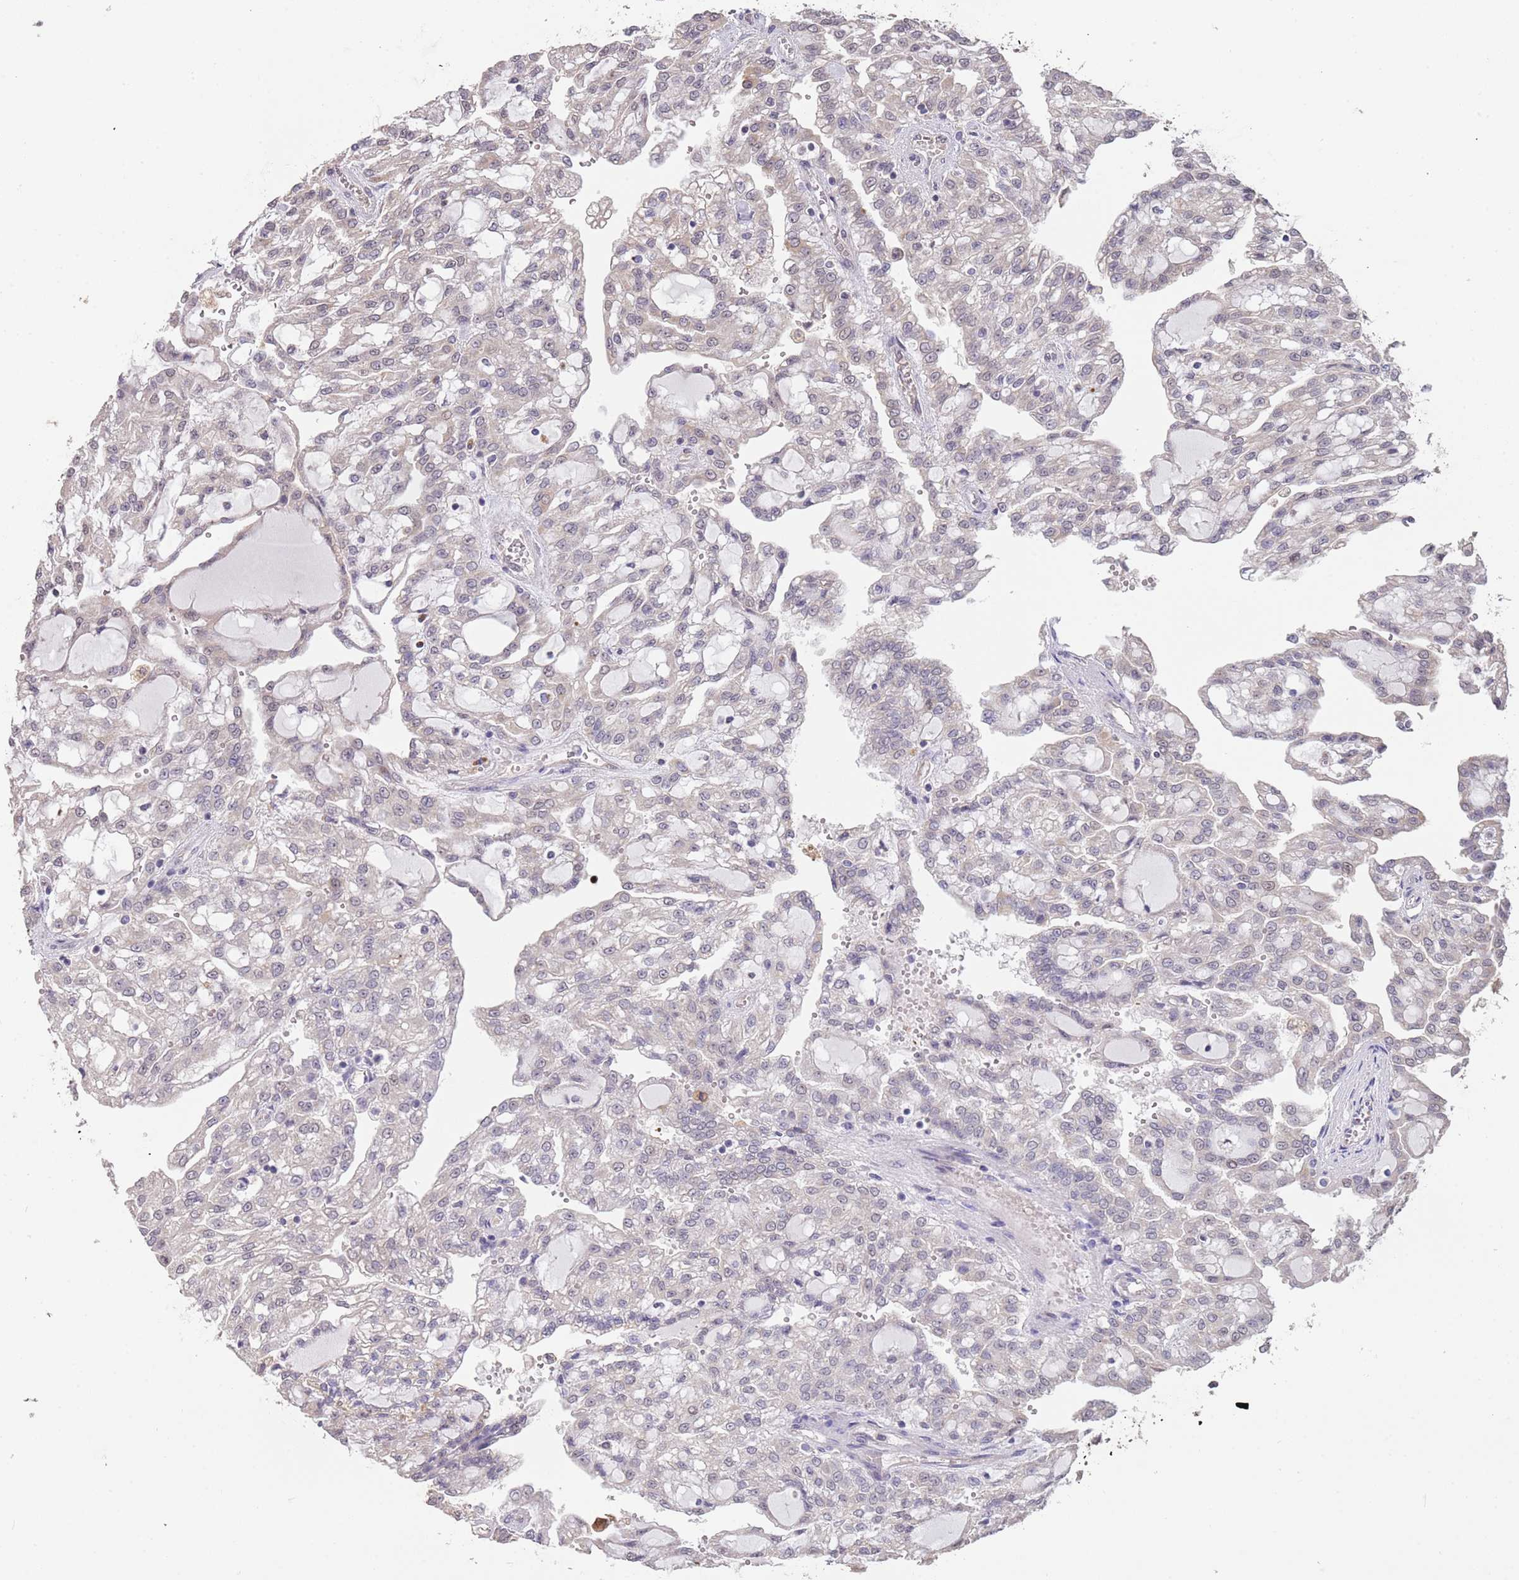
{"staining": {"intensity": "negative", "quantity": "none", "location": "none"}, "tissue": "renal cancer", "cell_type": "Tumor cells", "image_type": "cancer", "snomed": [{"axis": "morphology", "description": "Adenocarcinoma, NOS"}, {"axis": "topography", "description": "Kidney"}], "caption": "IHC micrograph of renal adenocarcinoma stained for a protein (brown), which displays no expression in tumor cells.", "gene": "TMEM64", "patient": {"sex": "male", "age": 63}}